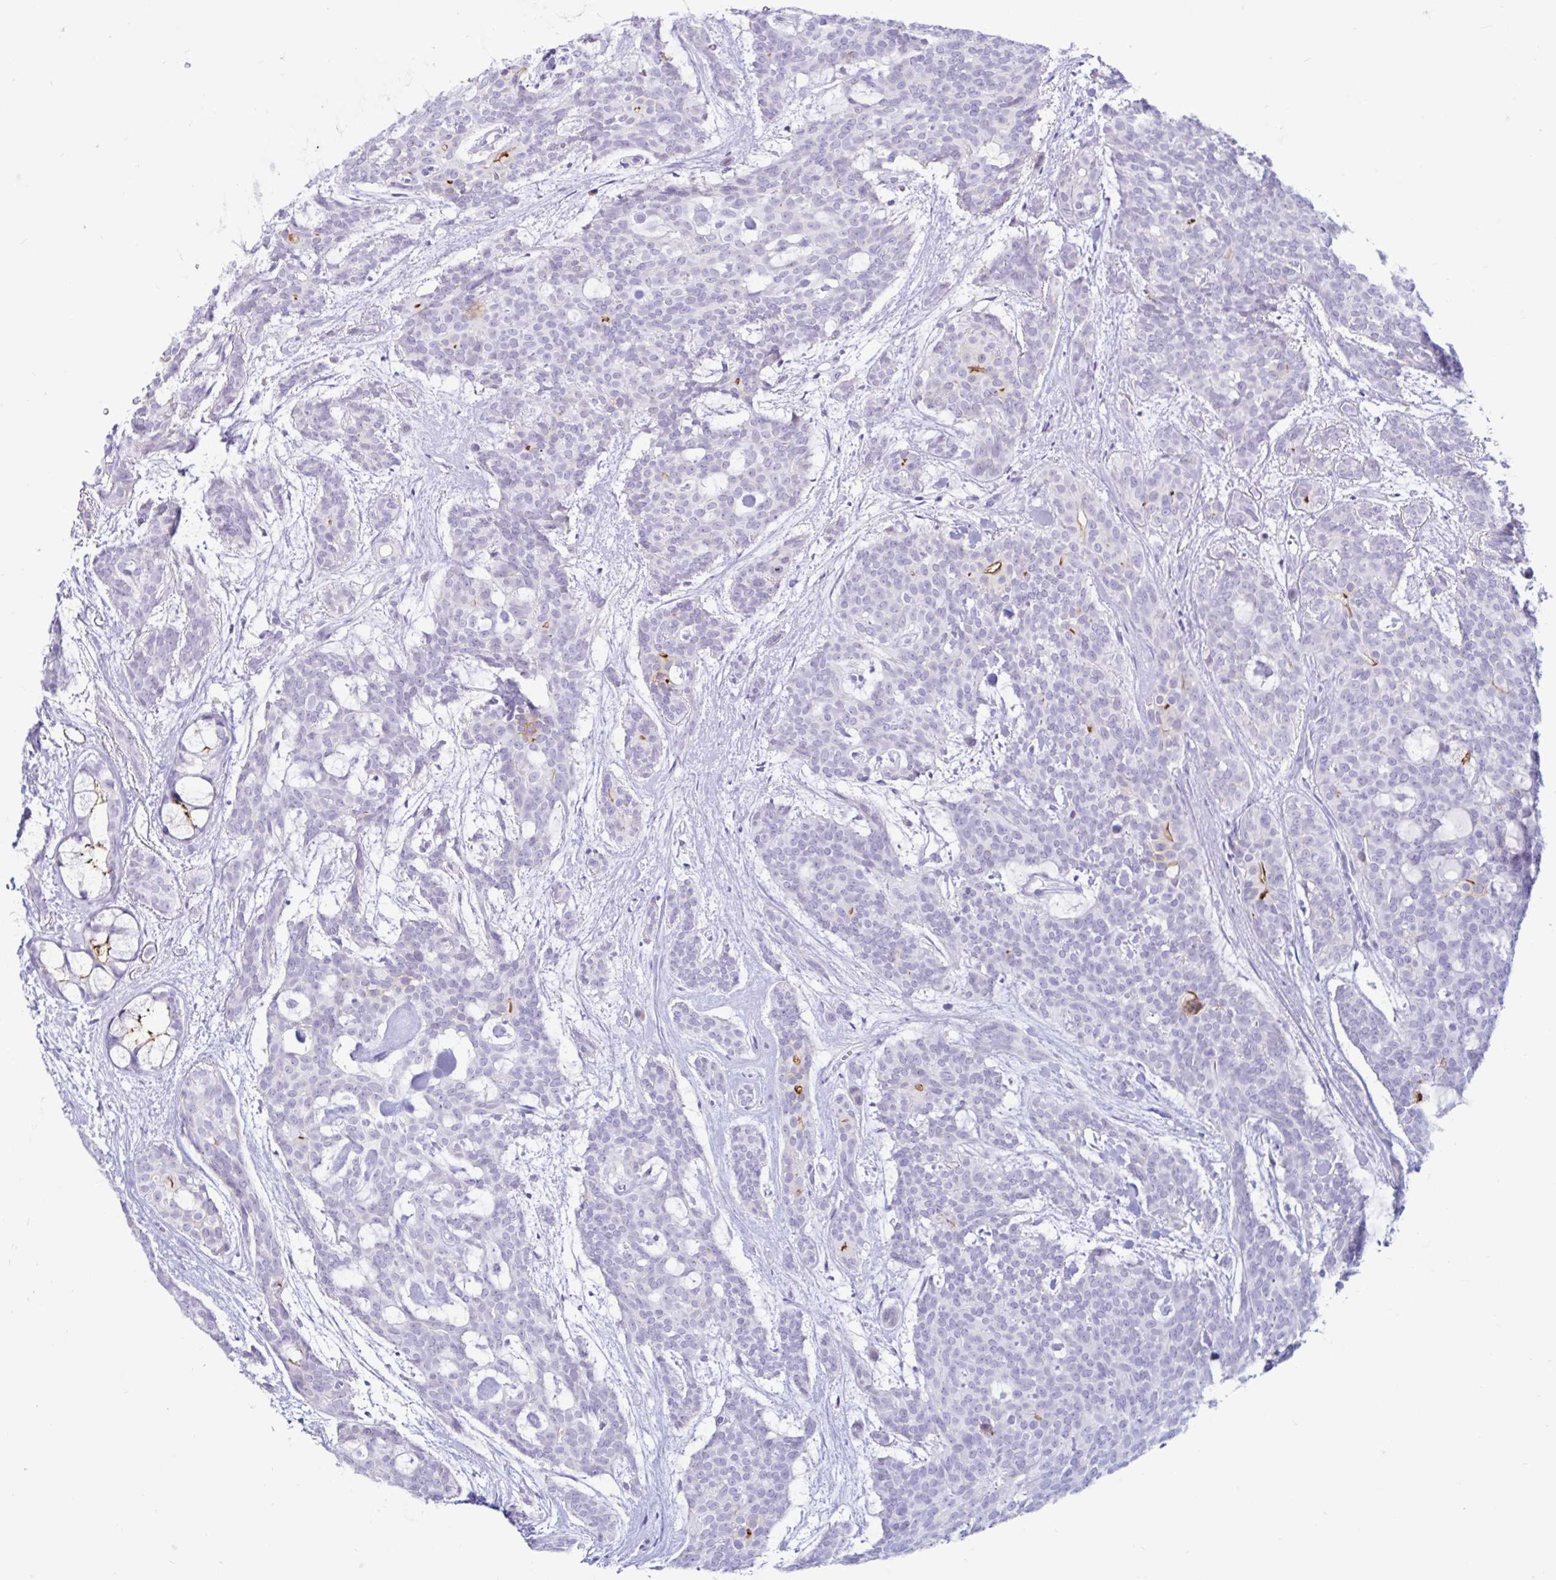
{"staining": {"intensity": "strong", "quantity": "<25%", "location": "cytoplasmic/membranous"}, "tissue": "head and neck cancer", "cell_type": "Tumor cells", "image_type": "cancer", "snomed": [{"axis": "morphology", "description": "Adenocarcinoma, NOS"}, {"axis": "topography", "description": "Head-Neck"}], "caption": "Immunohistochemistry histopathology image of head and neck cancer stained for a protein (brown), which displays medium levels of strong cytoplasmic/membranous expression in about <25% of tumor cells.", "gene": "BEST1", "patient": {"sex": "male", "age": 66}}